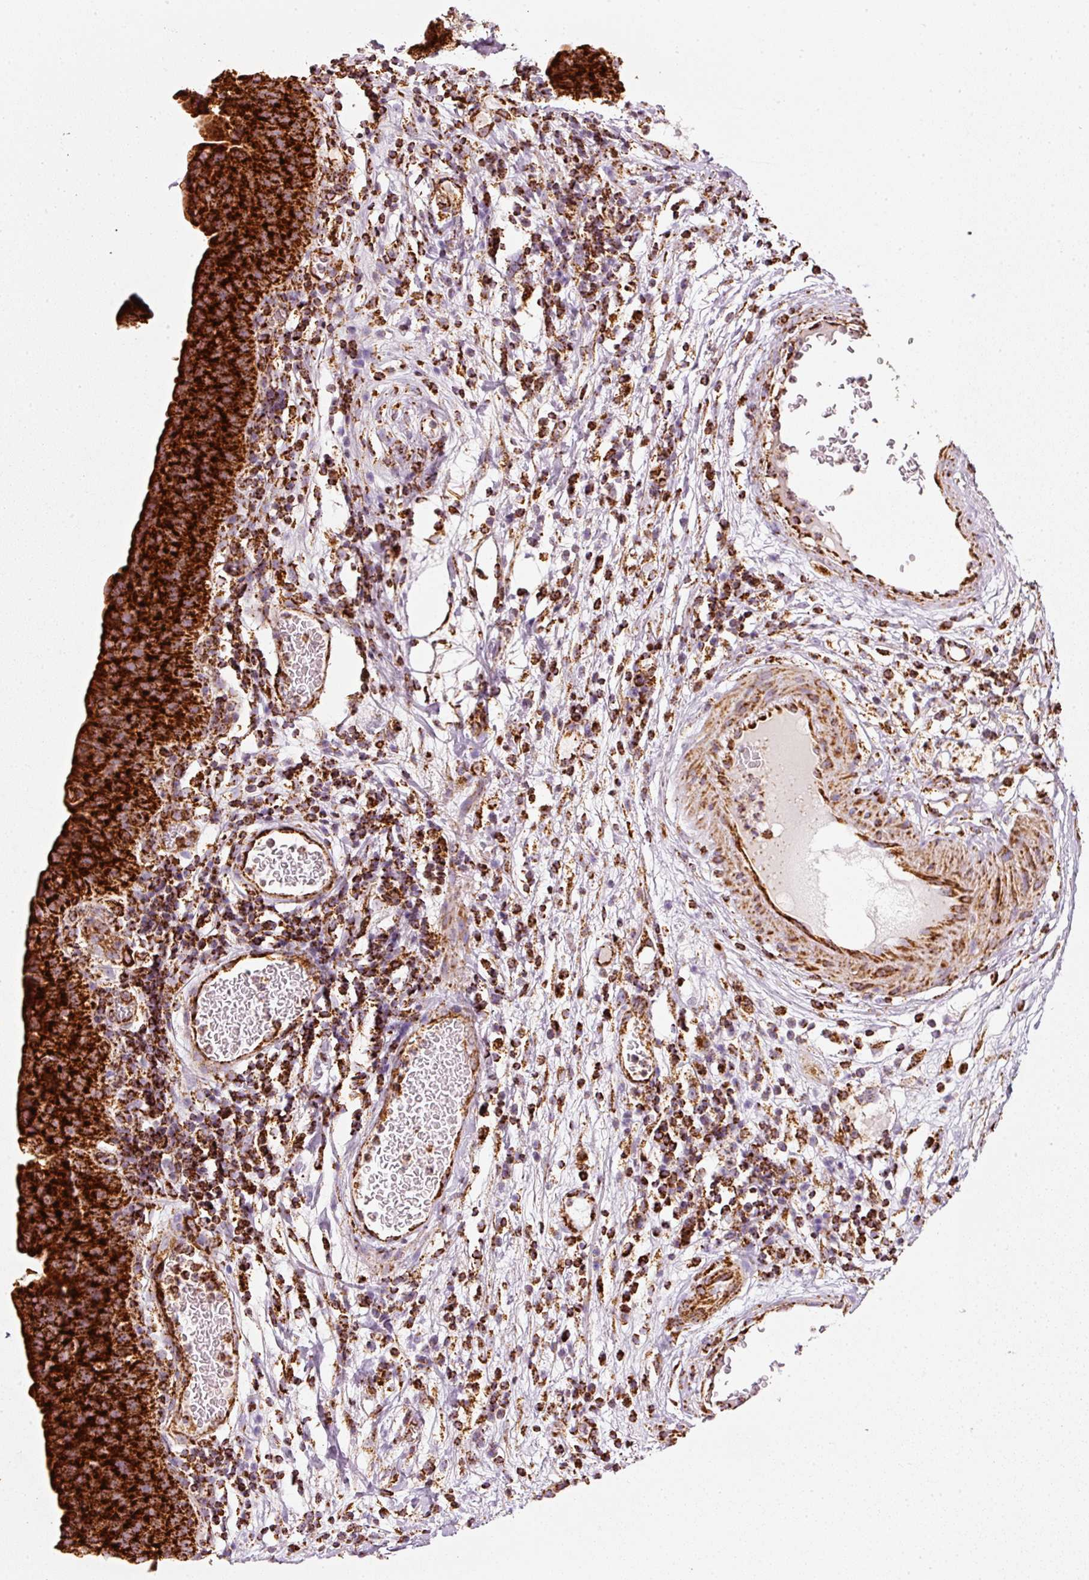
{"staining": {"intensity": "strong", "quantity": ">75%", "location": "cytoplasmic/membranous"}, "tissue": "urinary bladder", "cell_type": "Urothelial cells", "image_type": "normal", "snomed": [{"axis": "morphology", "description": "Normal tissue, NOS"}, {"axis": "morphology", "description": "Inflammation, NOS"}, {"axis": "topography", "description": "Urinary bladder"}], "caption": "Human urinary bladder stained with a brown dye reveals strong cytoplasmic/membranous positive positivity in approximately >75% of urothelial cells.", "gene": "MT", "patient": {"sex": "male", "age": 57}}